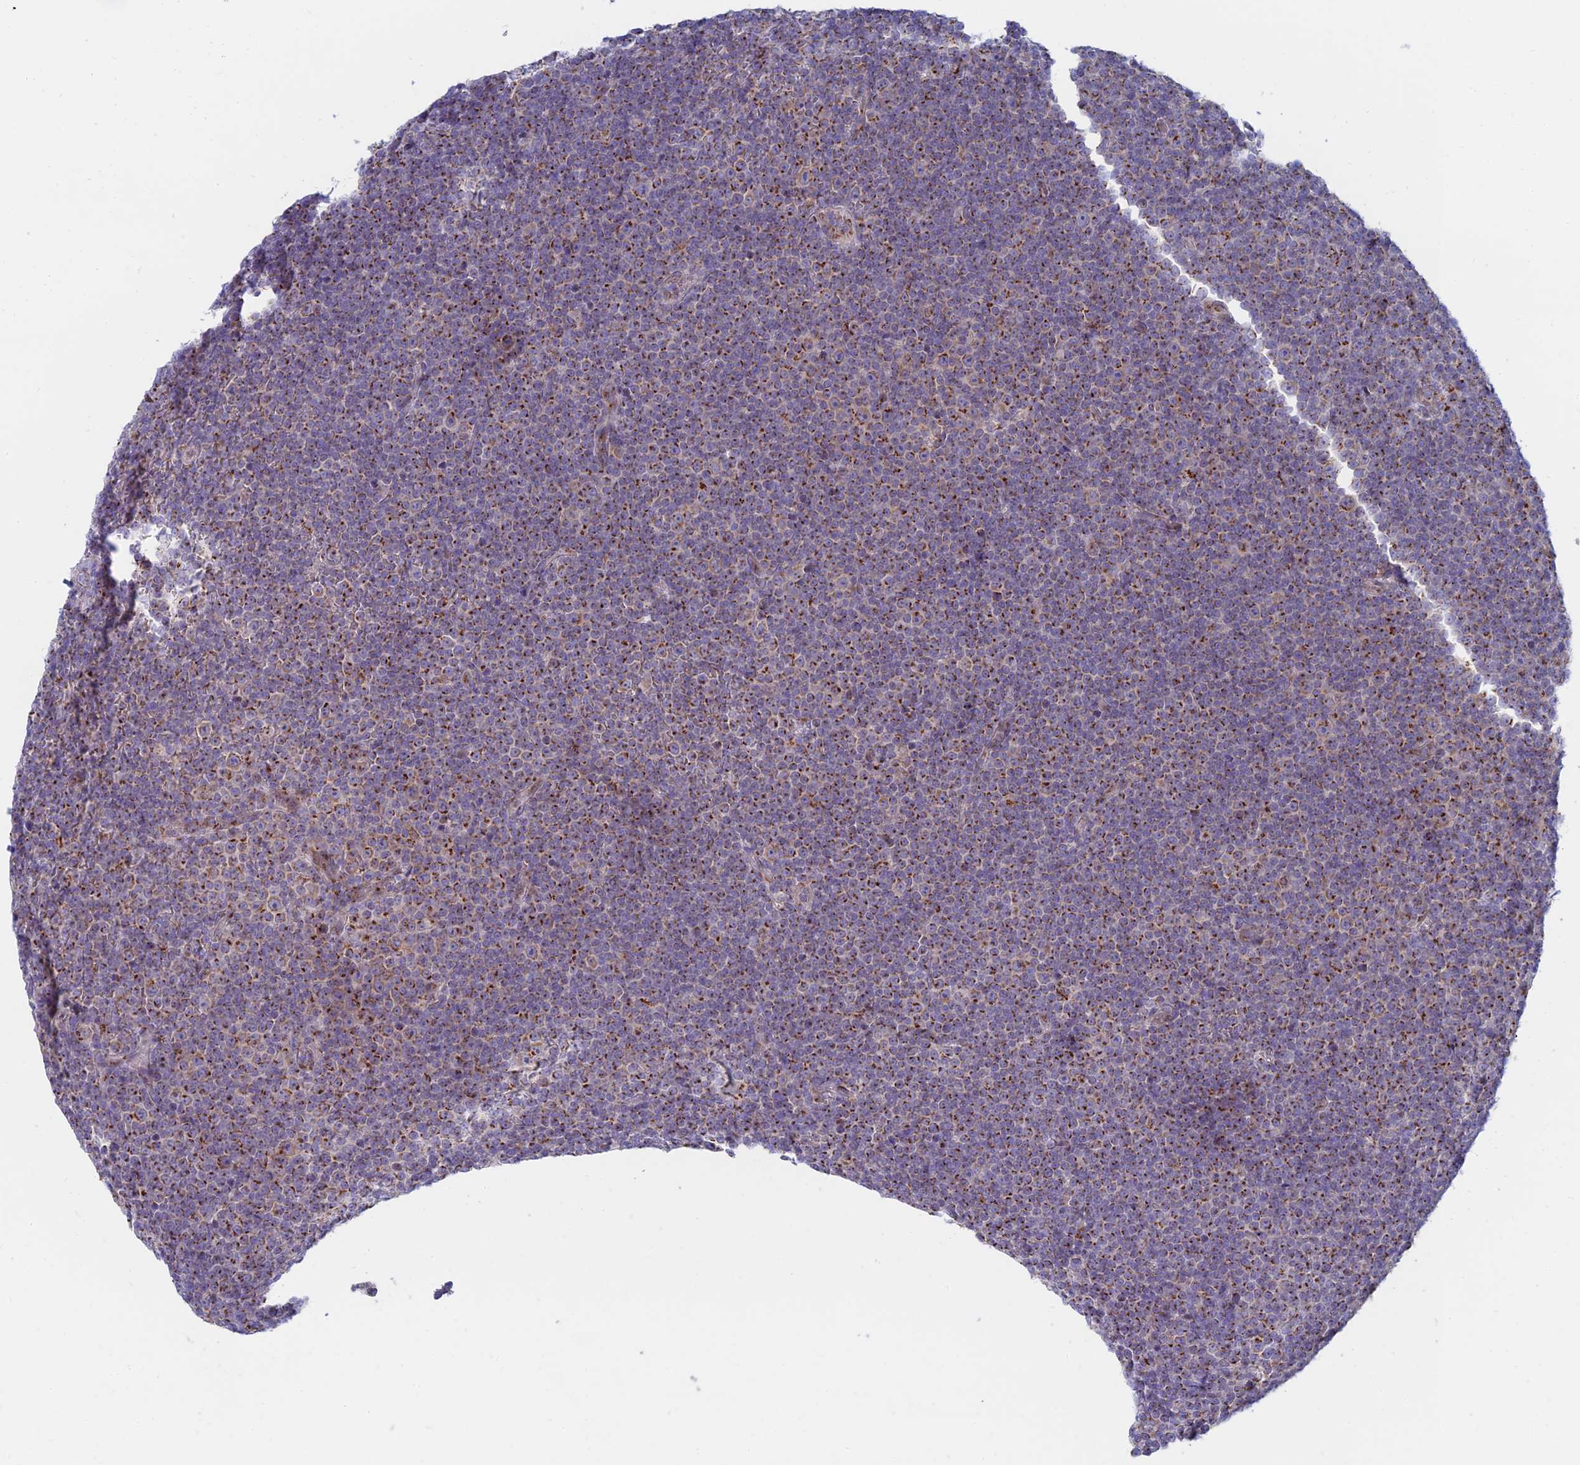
{"staining": {"intensity": "moderate", "quantity": ">75%", "location": "cytoplasmic/membranous"}, "tissue": "lymphoma", "cell_type": "Tumor cells", "image_type": "cancer", "snomed": [{"axis": "morphology", "description": "Malignant lymphoma, non-Hodgkin's type, Low grade"}, {"axis": "topography", "description": "Lymph node"}], "caption": "A photomicrograph of low-grade malignant lymphoma, non-Hodgkin's type stained for a protein displays moderate cytoplasmic/membranous brown staining in tumor cells.", "gene": "HS2ST1", "patient": {"sex": "female", "age": 67}}